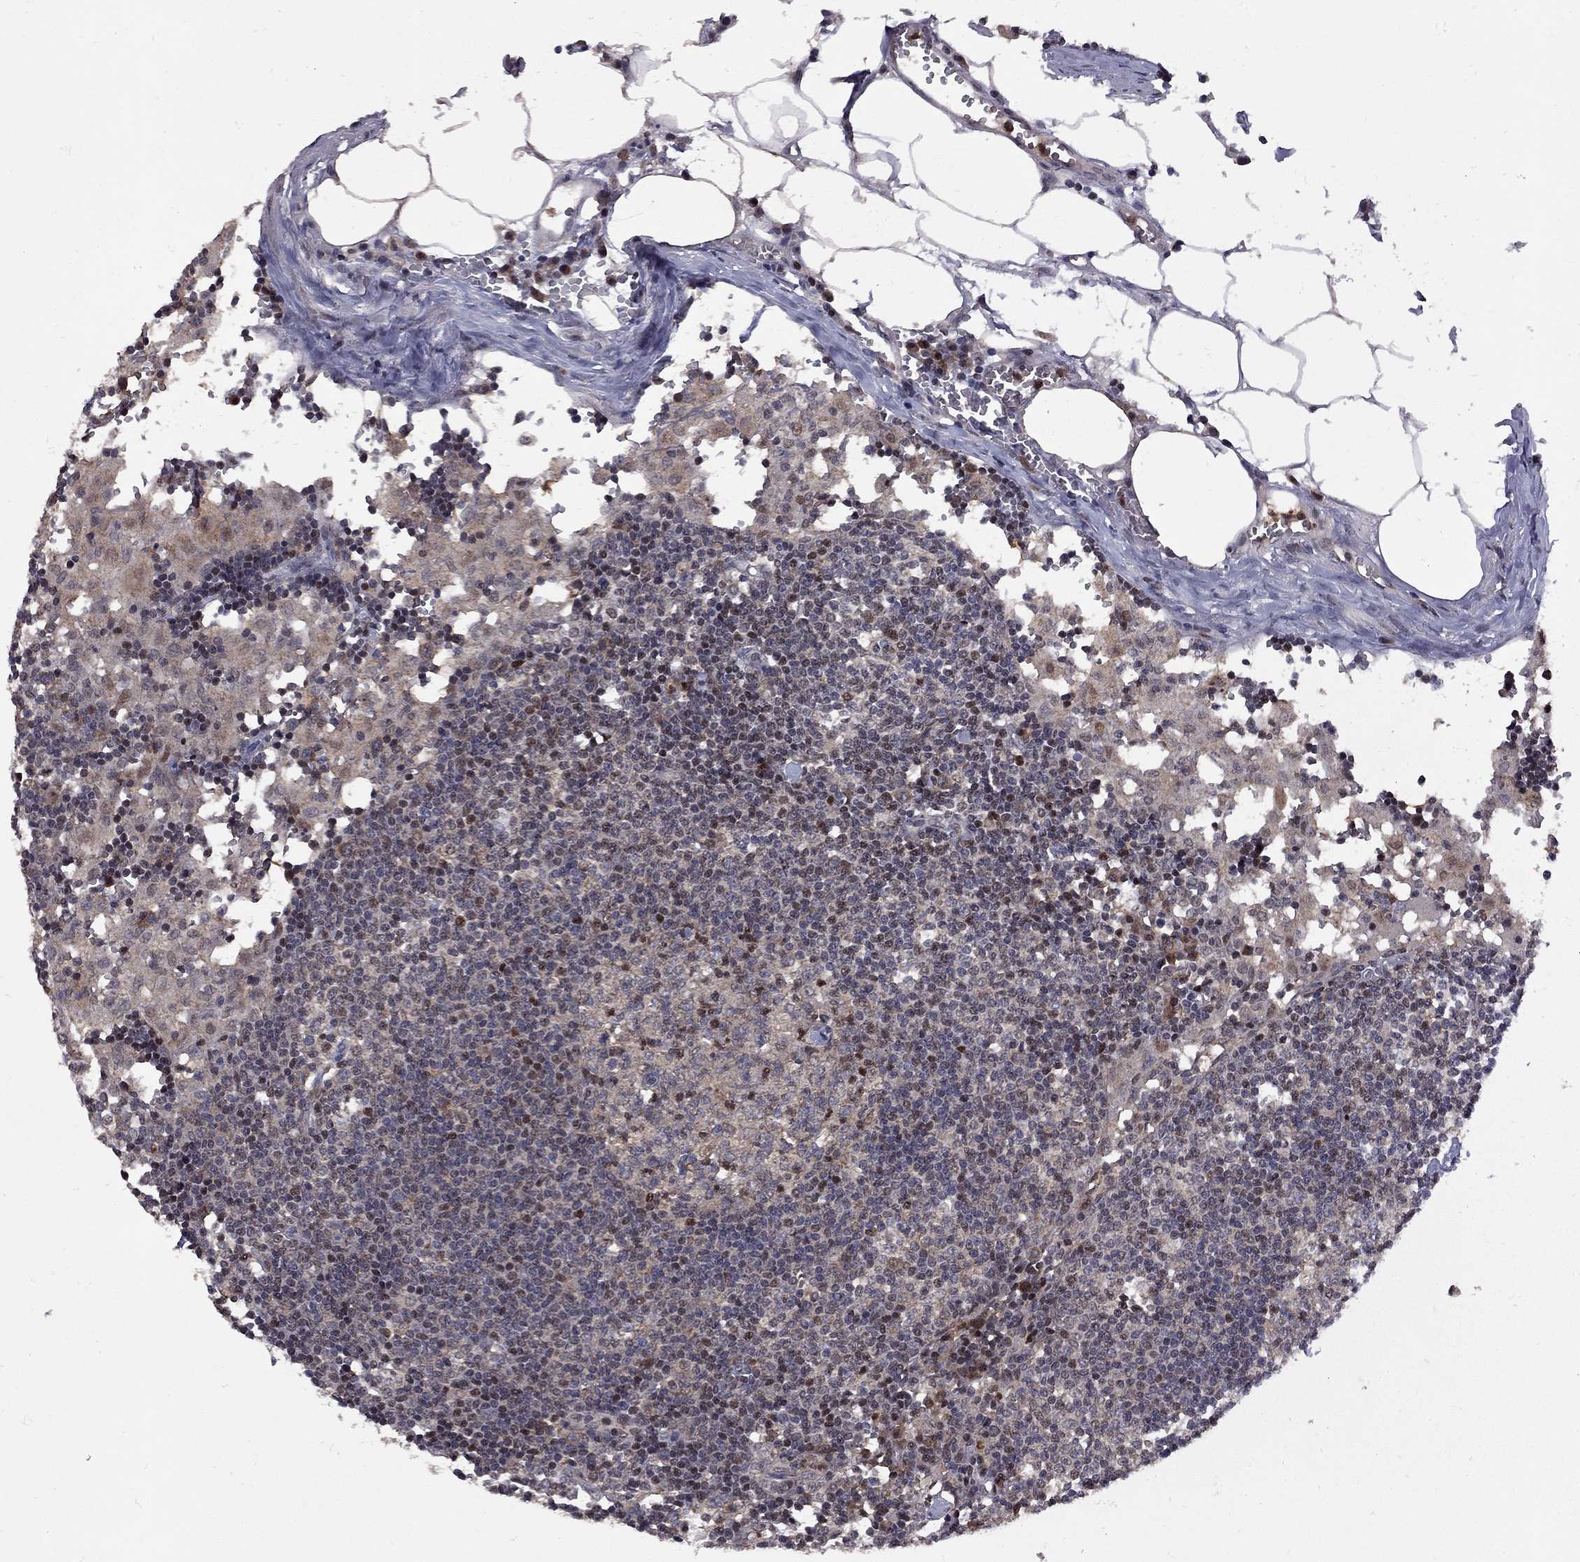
{"staining": {"intensity": "strong", "quantity": "<25%", "location": "nuclear"}, "tissue": "lymph node", "cell_type": "Germinal center cells", "image_type": "normal", "snomed": [{"axis": "morphology", "description": "Normal tissue, NOS"}, {"axis": "topography", "description": "Lymph node"}], "caption": "Human lymph node stained with a brown dye reveals strong nuclear positive expression in approximately <25% of germinal center cells.", "gene": "IPP", "patient": {"sex": "male", "age": 55}}